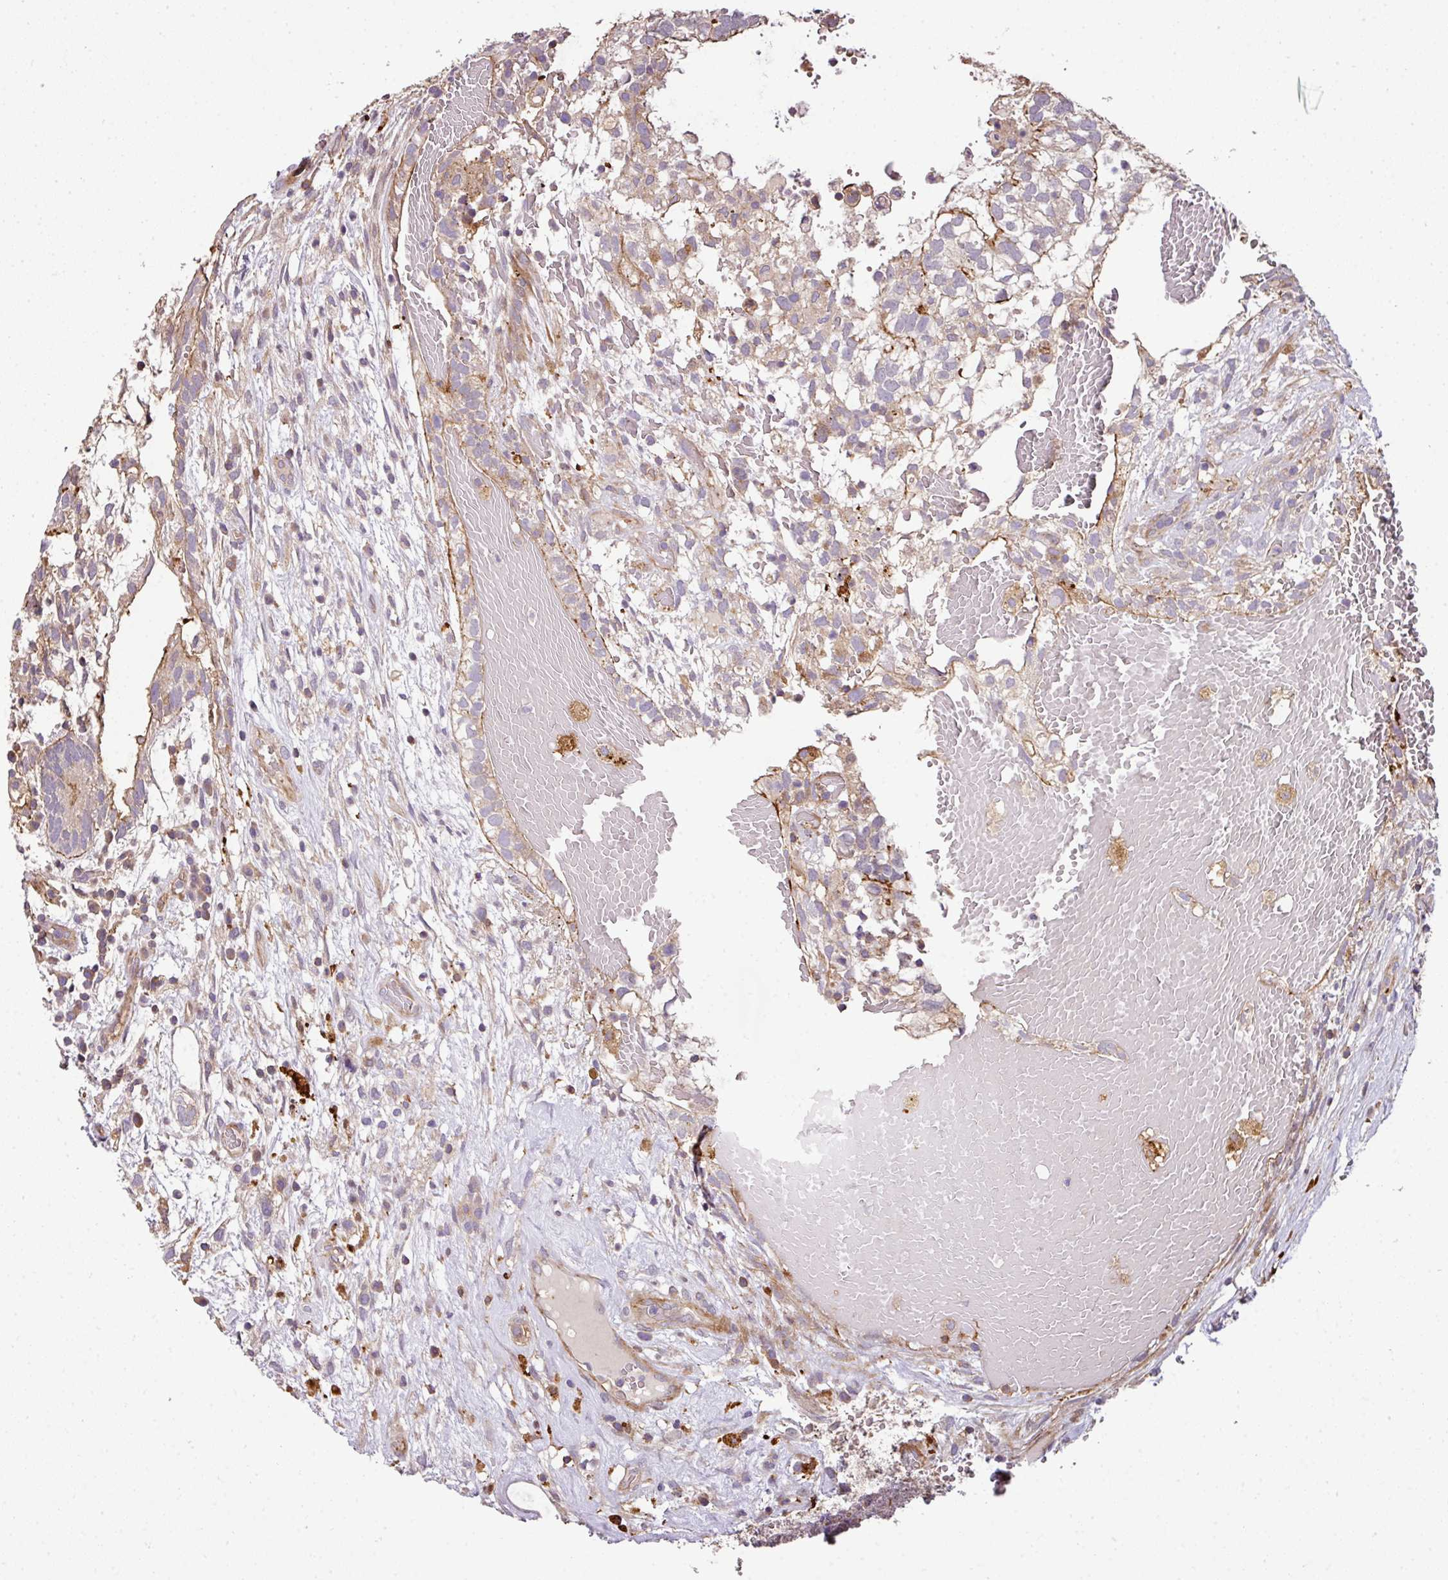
{"staining": {"intensity": "moderate", "quantity": "<25%", "location": "cytoplasmic/membranous"}, "tissue": "testis cancer", "cell_type": "Tumor cells", "image_type": "cancer", "snomed": [{"axis": "morphology", "description": "Normal tissue, NOS"}, {"axis": "morphology", "description": "Carcinoma, Embryonal, NOS"}, {"axis": "topography", "description": "Testis"}], "caption": "IHC staining of testis cancer (embryonal carcinoma), which shows low levels of moderate cytoplasmic/membranous staining in about <25% of tumor cells indicating moderate cytoplasmic/membranous protein positivity. The staining was performed using DAB (brown) for protein detection and nuclei were counterstained in hematoxylin (blue).", "gene": "CASS4", "patient": {"sex": "male", "age": 32}}